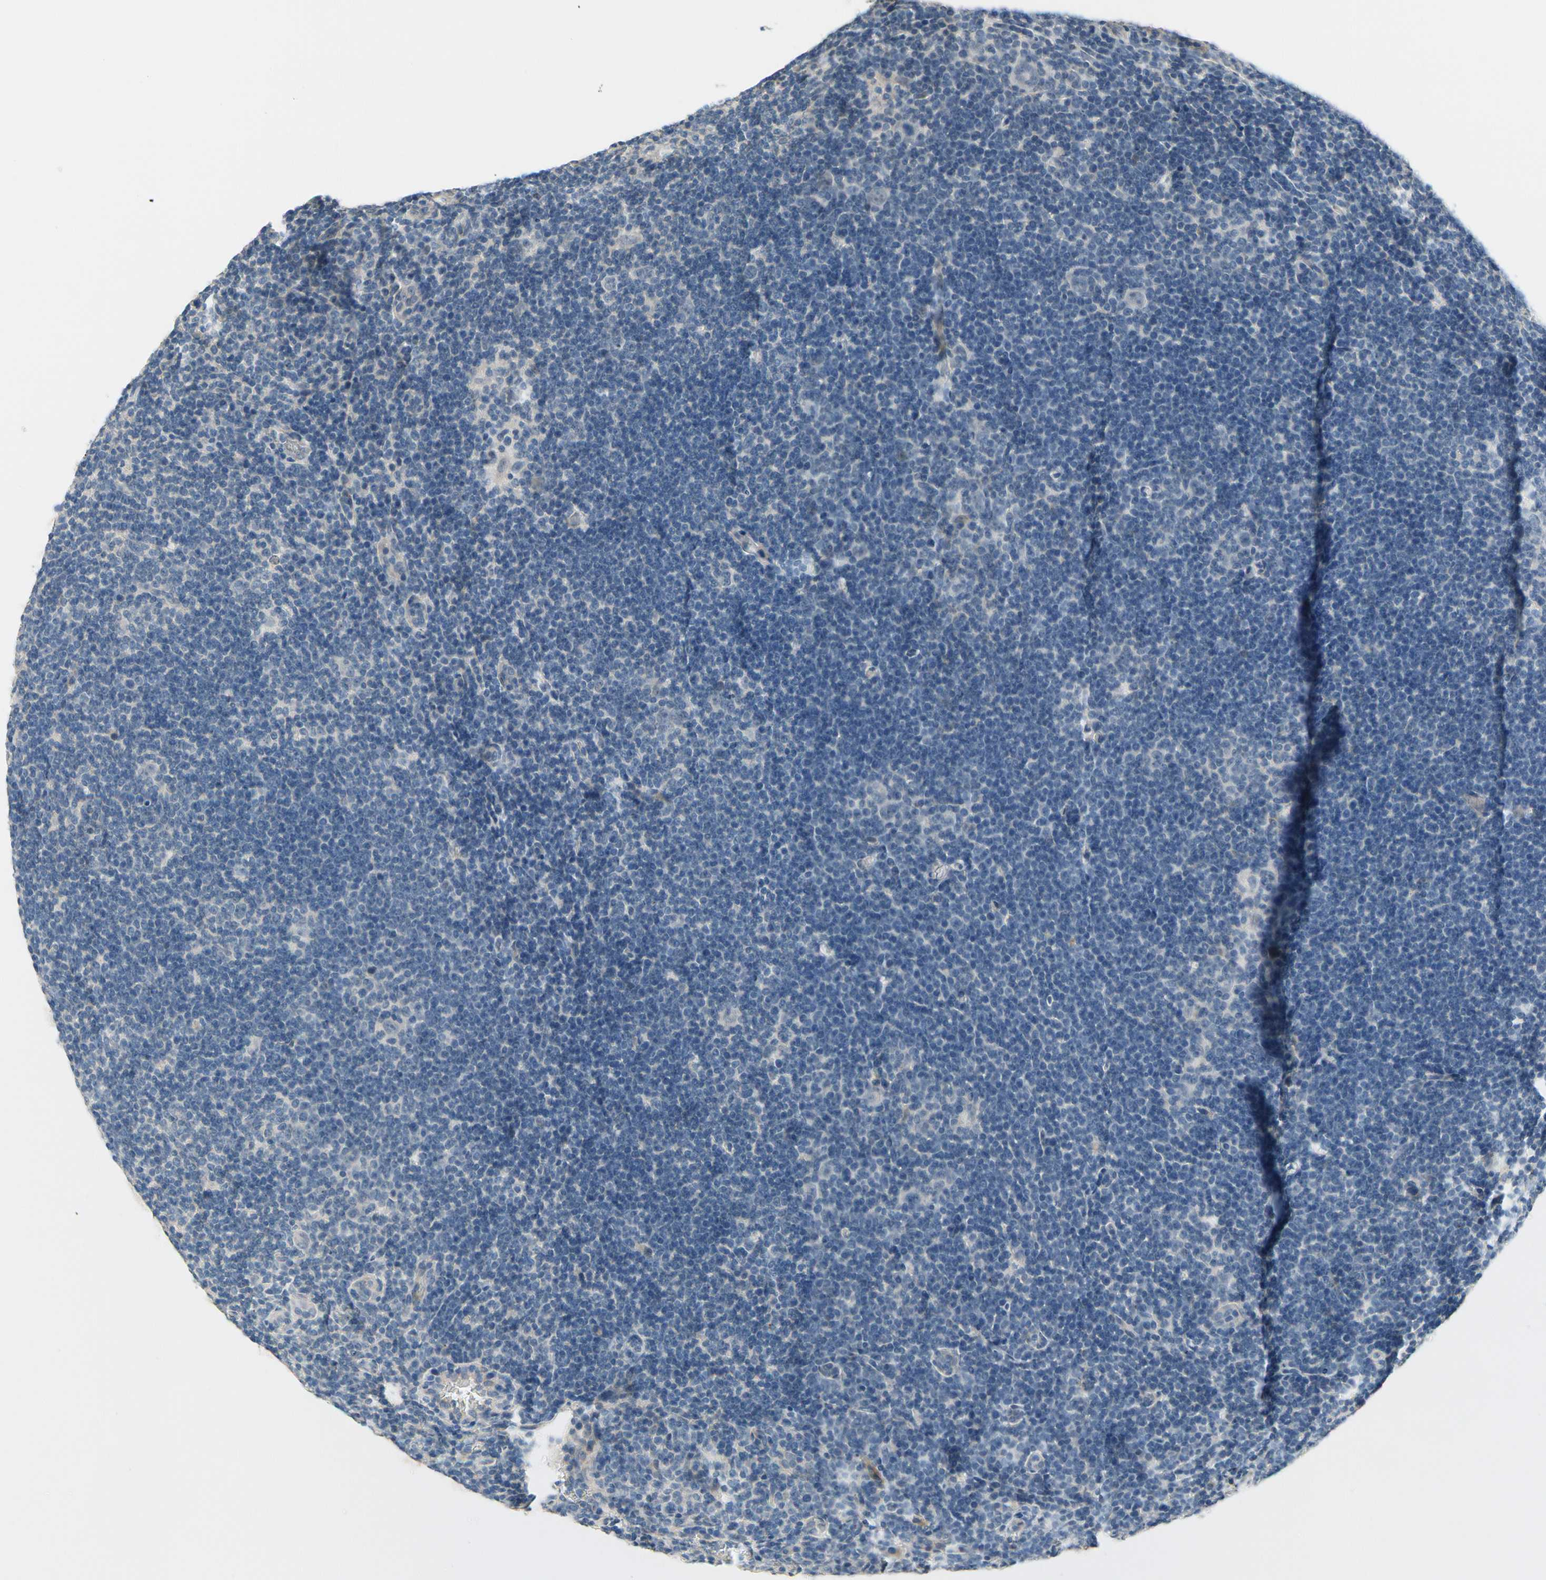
{"staining": {"intensity": "negative", "quantity": "none", "location": "none"}, "tissue": "lymphoma", "cell_type": "Tumor cells", "image_type": "cancer", "snomed": [{"axis": "morphology", "description": "Hodgkin's disease, NOS"}, {"axis": "topography", "description": "Lymph node"}], "caption": "Immunohistochemistry image of lymphoma stained for a protein (brown), which displays no positivity in tumor cells.", "gene": "SLC27A6", "patient": {"sex": "female", "age": 57}}